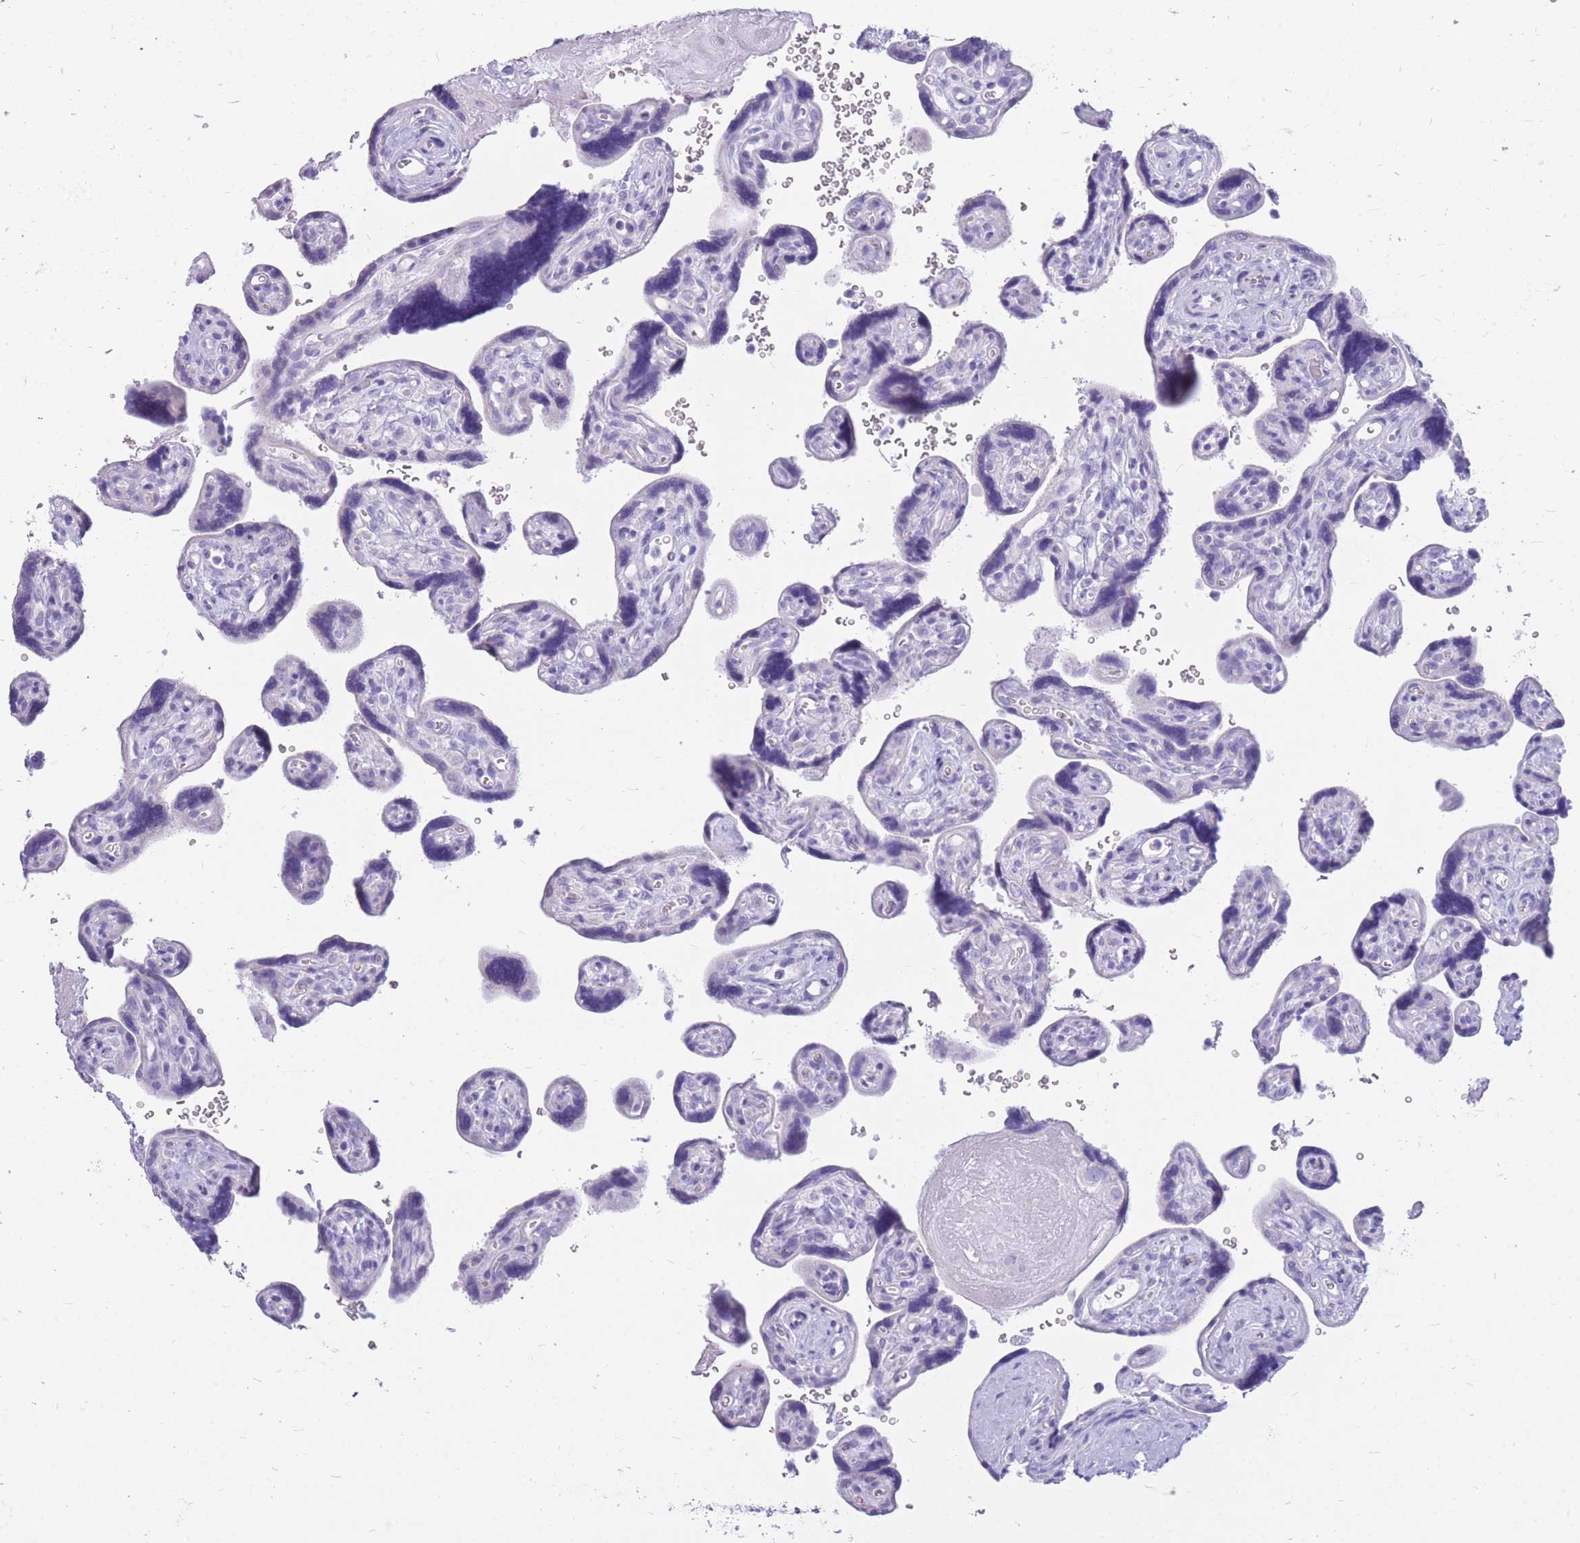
{"staining": {"intensity": "negative", "quantity": "none", "location": "none"}, "tissue": "placenta", "cell_type": "Decidual cells", "image_type": "normal", "snomed": [{"axis": "morphology", "description": "Normal tissue, NOS"}, {"axis": "topography", "description": "Placenta"}], "caption": "DAB (3,3'-diaminobenzidine) immunohistochemical staining of normal placenta exhibits no significant expression in decidual cells.", "gene": "CYP21A2", "patient": {"sex": "female", "age": 39}}